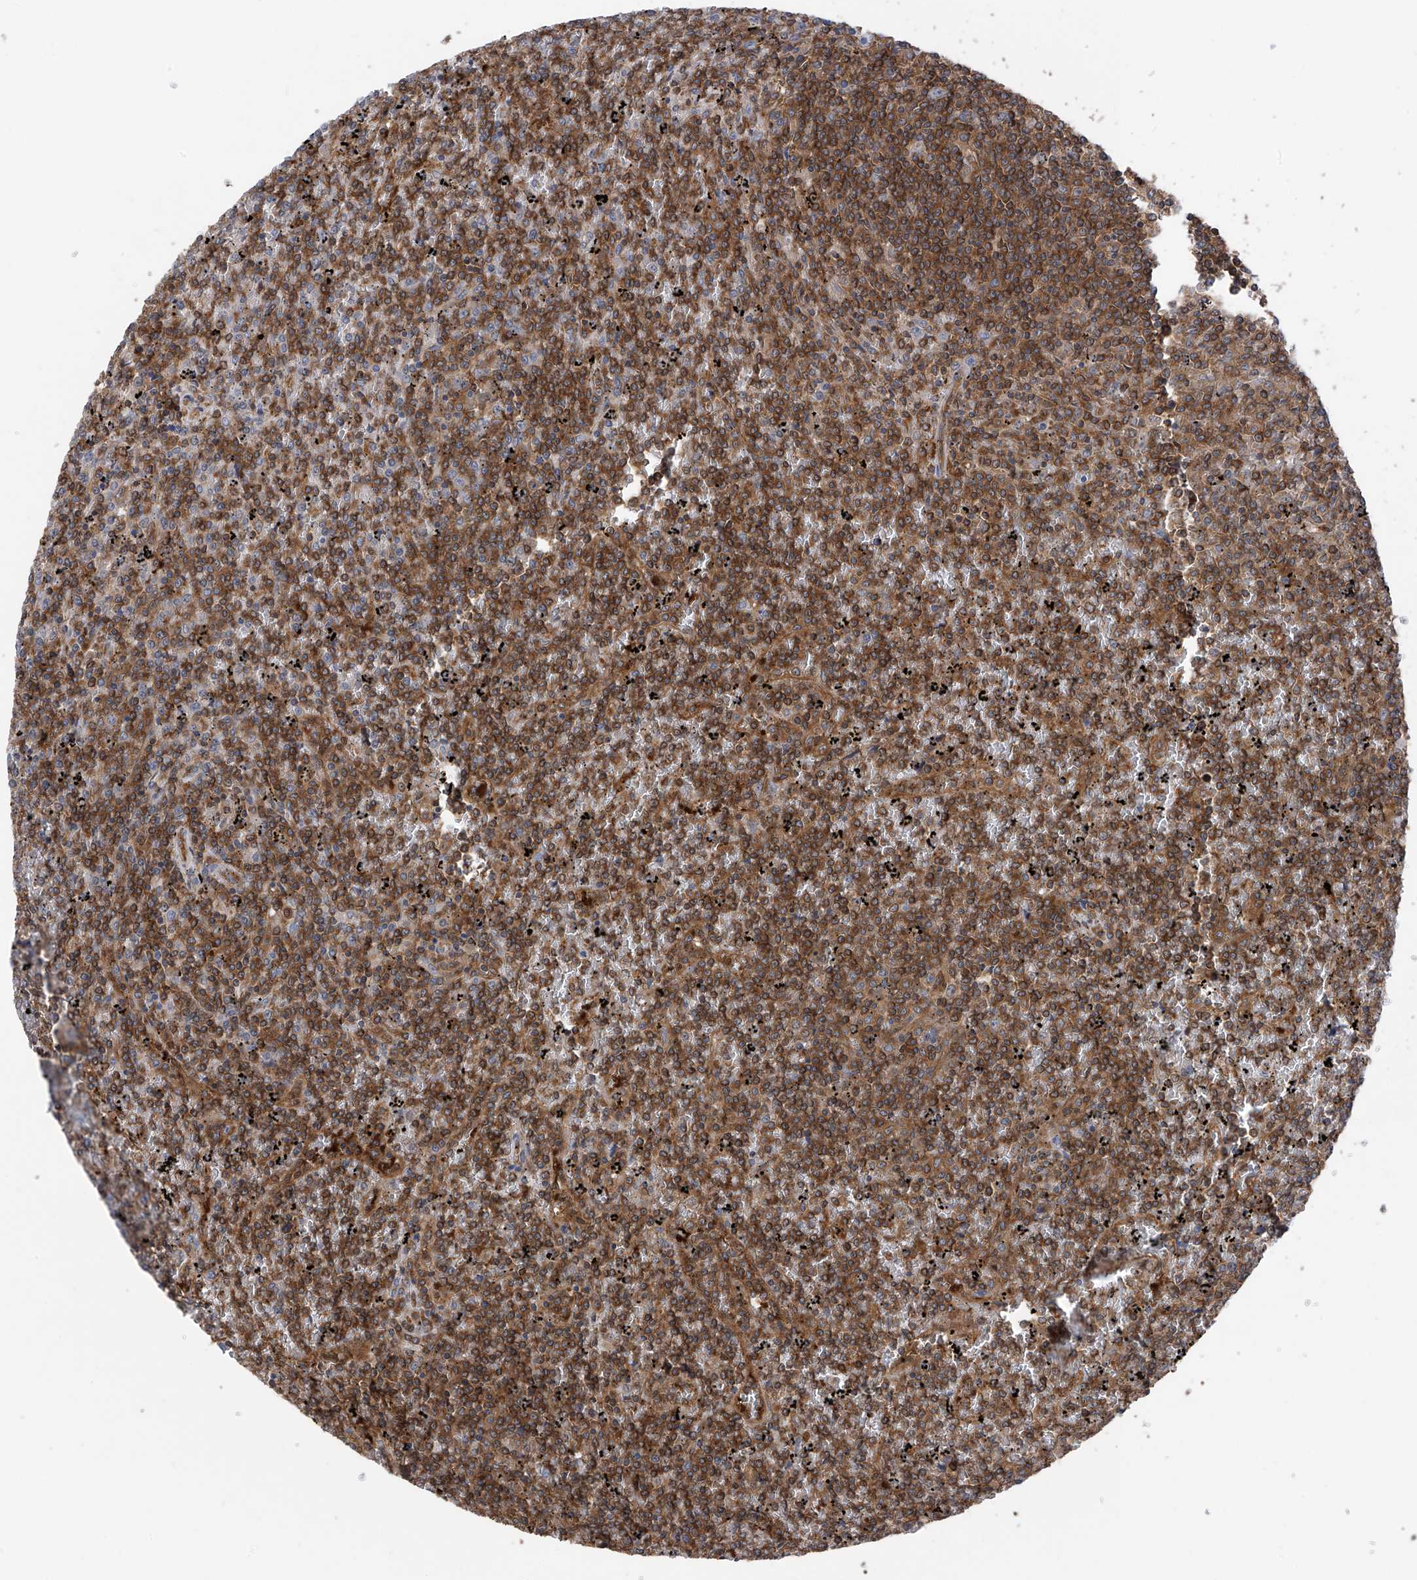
{"staining": {"intensity": "moderate", "quantity": ">75%", "location": "cytoplasmic/membranous"}, "tissue": "lymphoma", "cell_type": "Tumor cells", "image_type": "cancer", "snomed": [{"axis": "morphology", "description": "Malignant lymphoma, non-Hodgkin's type, Low grade"}, {"axis": "topography", "description": "Spleen"}], "caption": "Immunohistochemical staining of lymphoma exhibits medium levels of moderate cytoplasmic/membranous positivity in approximately >75% of tumor cells. (DAB = brown stain, brightfield microscopy at high magnification).", "gene": "CHPF", "patient": {"sex": "female", "age": 19}}